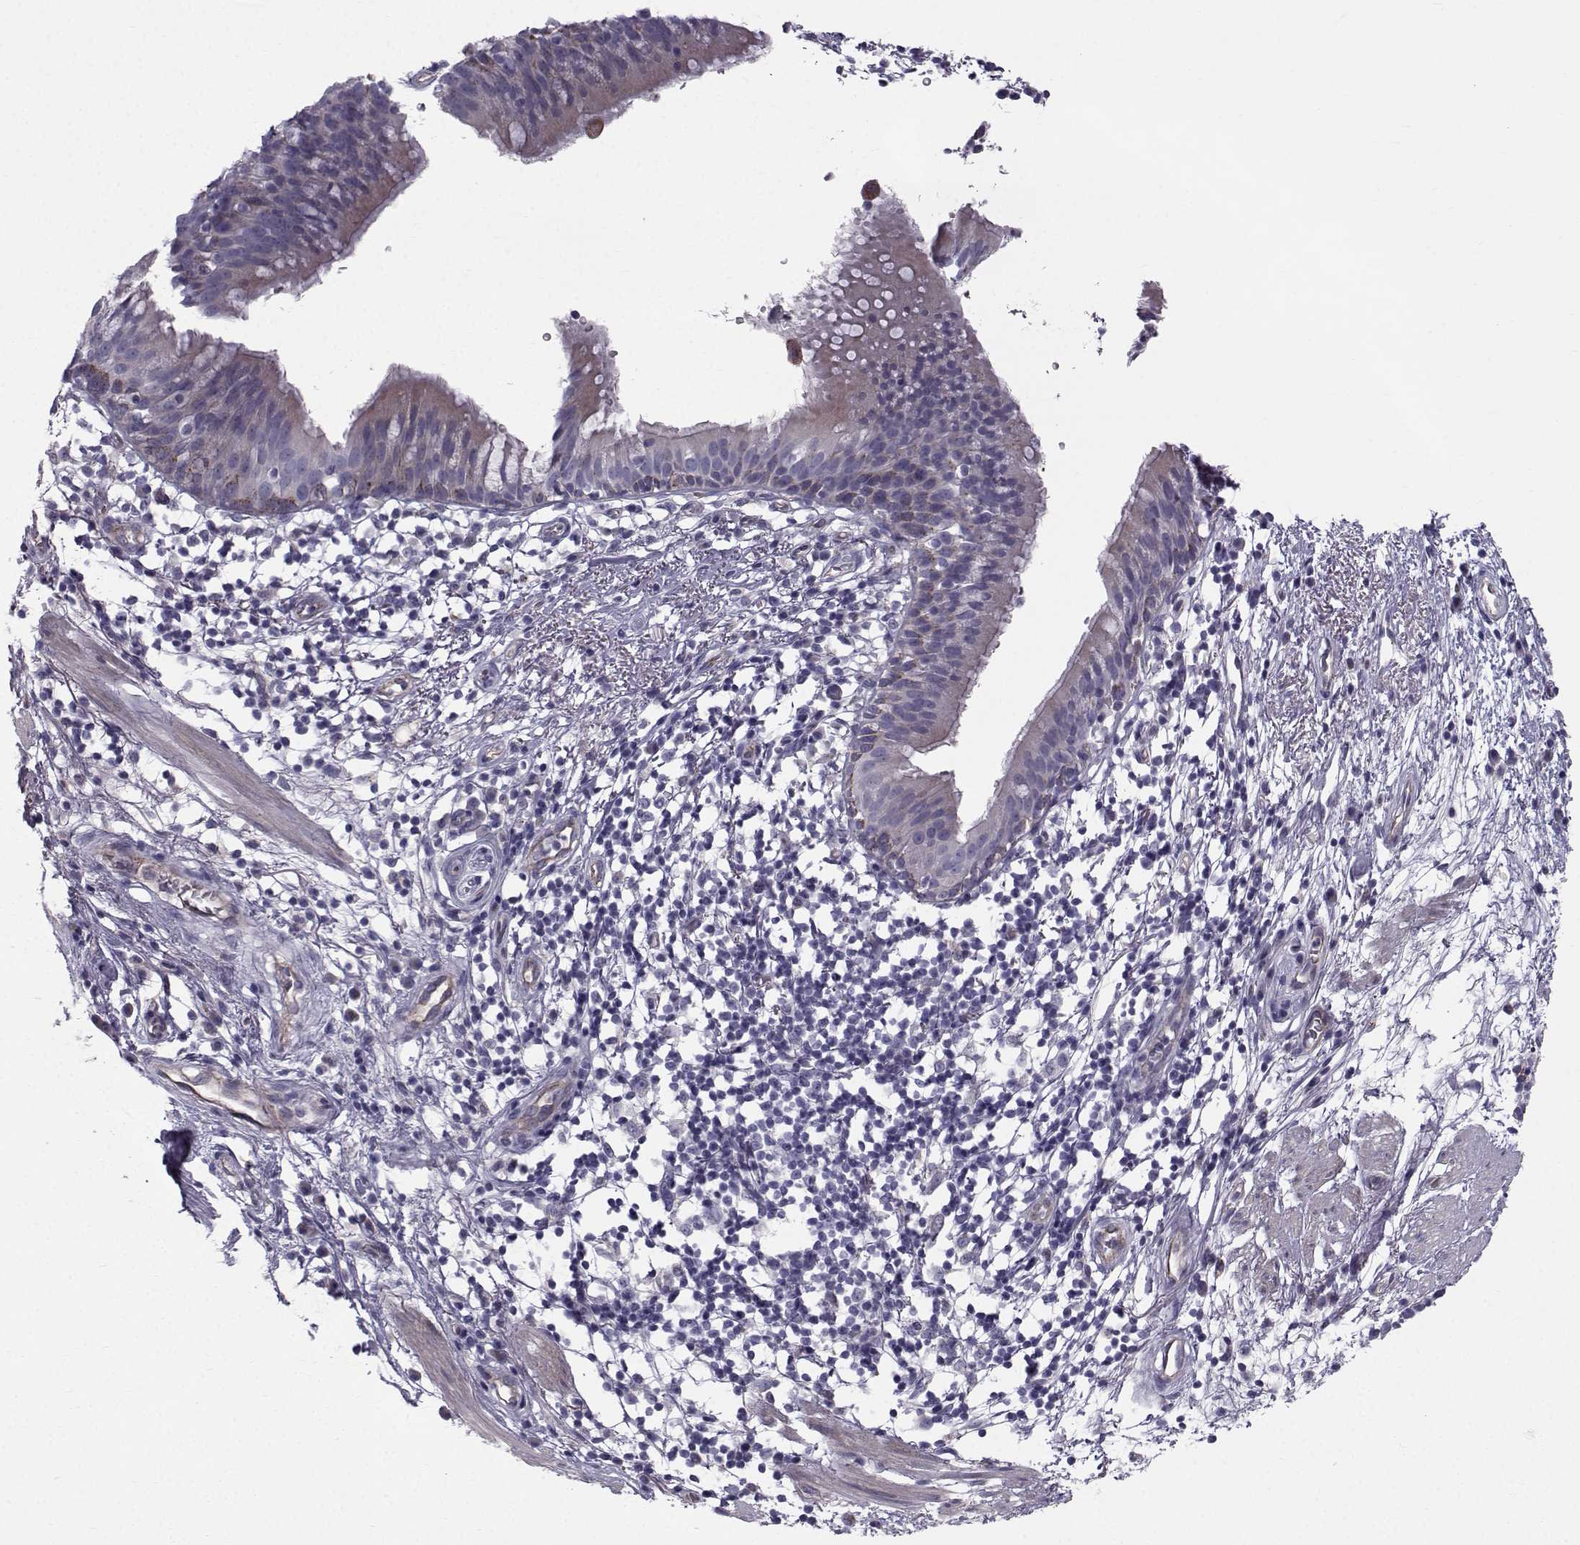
{"staining": {"intensity": "weak", "quantity": "<25%", "location": "cytoplasmic/membranous"}, "tissue": "bronchus", "cell_type": "Respiratory epithelial cells", "image_type": "normal", "snomed": [{"axis": "morphology", "description": "Normal tissue, NOS"}, {"axis": "topography", "description": "Cartilage tissue"}, {"axis": "topography", "description": "Bronchus"}], "caption": "Immunohistochemistry (IHC) micrograph of unremarkable bronchus stained for a protein (brown), which exhibits no positivity in respiratory epithelial cells.", "gene": "CALCR", "patient": {"sex": "male", "age": 58}}